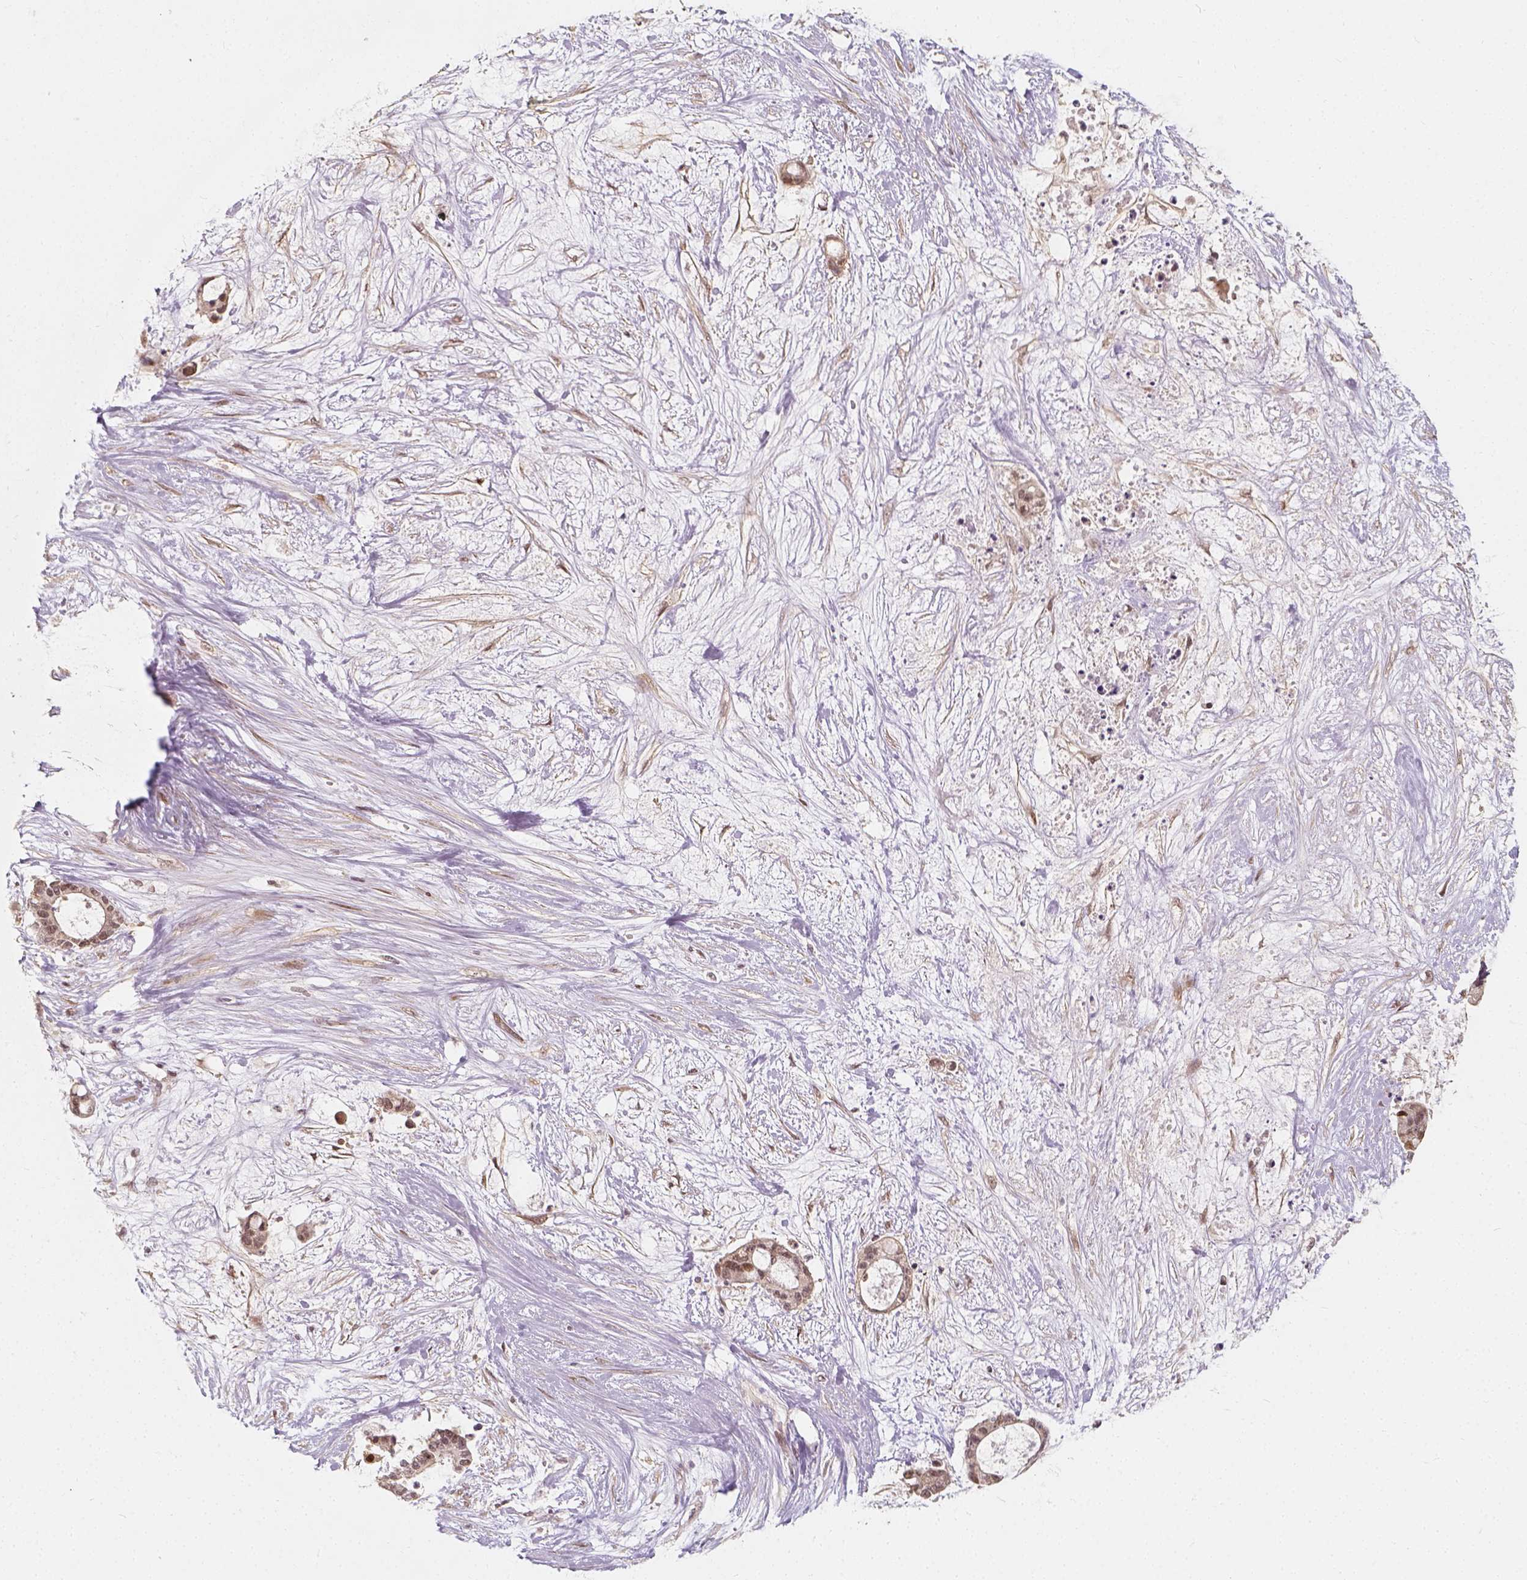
{"staining": {"intensity": "weak", "quantity": ">75%", "location": "nuclear"}, "tissue": "liver cancer", "cell_type": "Tumor cells", "image_type": "cancer", "snomed": [{"axis": "morphology", "description": "Normal tissue, NOS"}, {"axis": "morphology", "description": "Cholangiocarcinoma"}, {"axis": "topography", "description": "Liver"}, {"axis": "topography", "description": "Peripheral nerve tissue"}], "caption": "Liver cholangiocarcinoma tissue displays weak nuclear positivity in approximately >75% of tumor cells", "gene": "ZMAT3", "patient": {"sex": "female", "age": 73}}